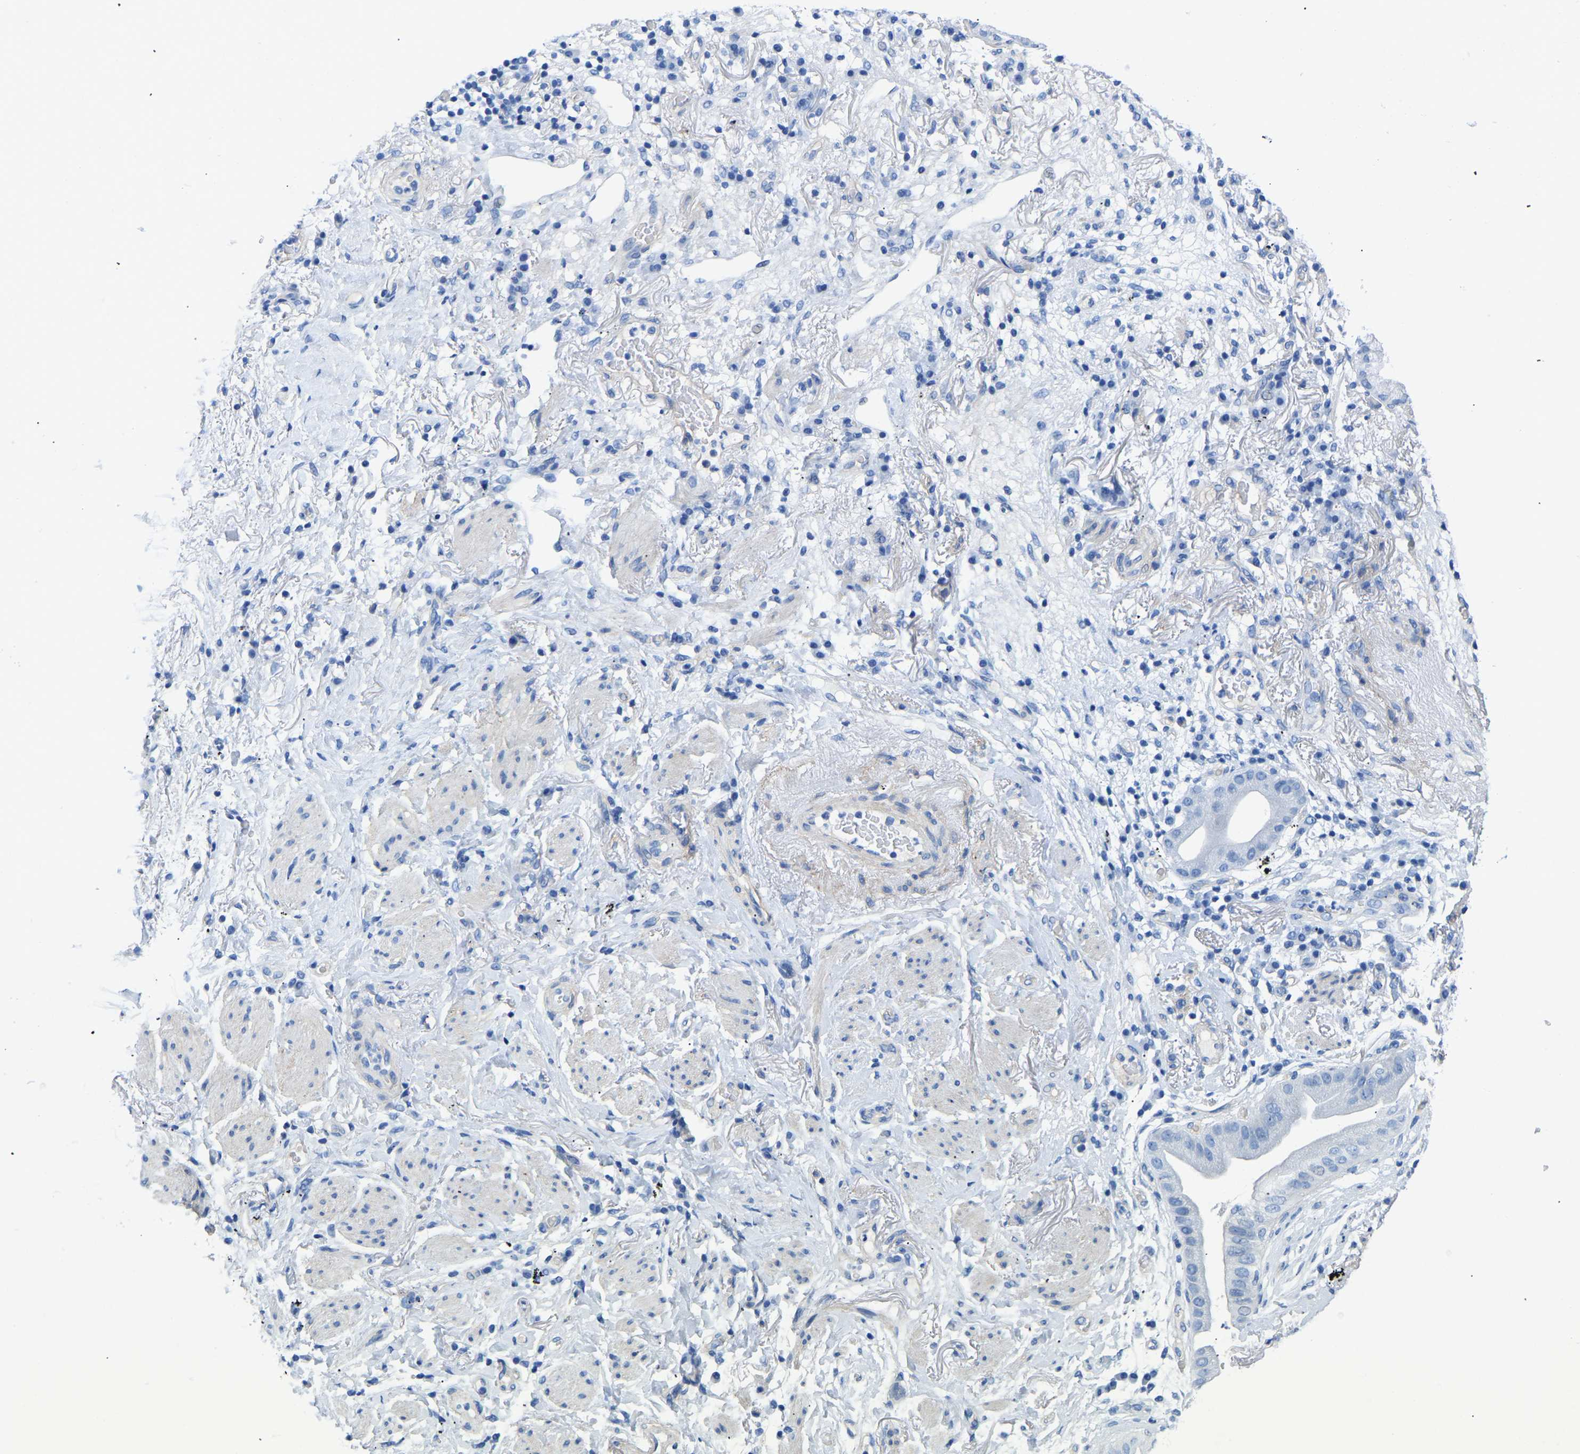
{"staining": {"intensity": "negative", "quantity": "none", "location": "none"}, "tissue": "lung cancer", "cell_type": "Tumor cells", "image_type": "cancer", "snomed": [{"axis": "morphology", "description": "Normal tissue, NOS"}, {"axis": "morphology", "description": "Adenocarcinoma, NOS"}, {"axis": "topography", "description": "Bronchus"}, {"axis": "topography", "description": "Lung"}], "caption": "Tumor cells are negative for protein expression in human lung adenocarcinoma. (DAB immunohistochemistry visualized using brightfield microscopy, high magnification).", "gene": "UPK3A", "patient": {"sex": "female", "age": 70}}